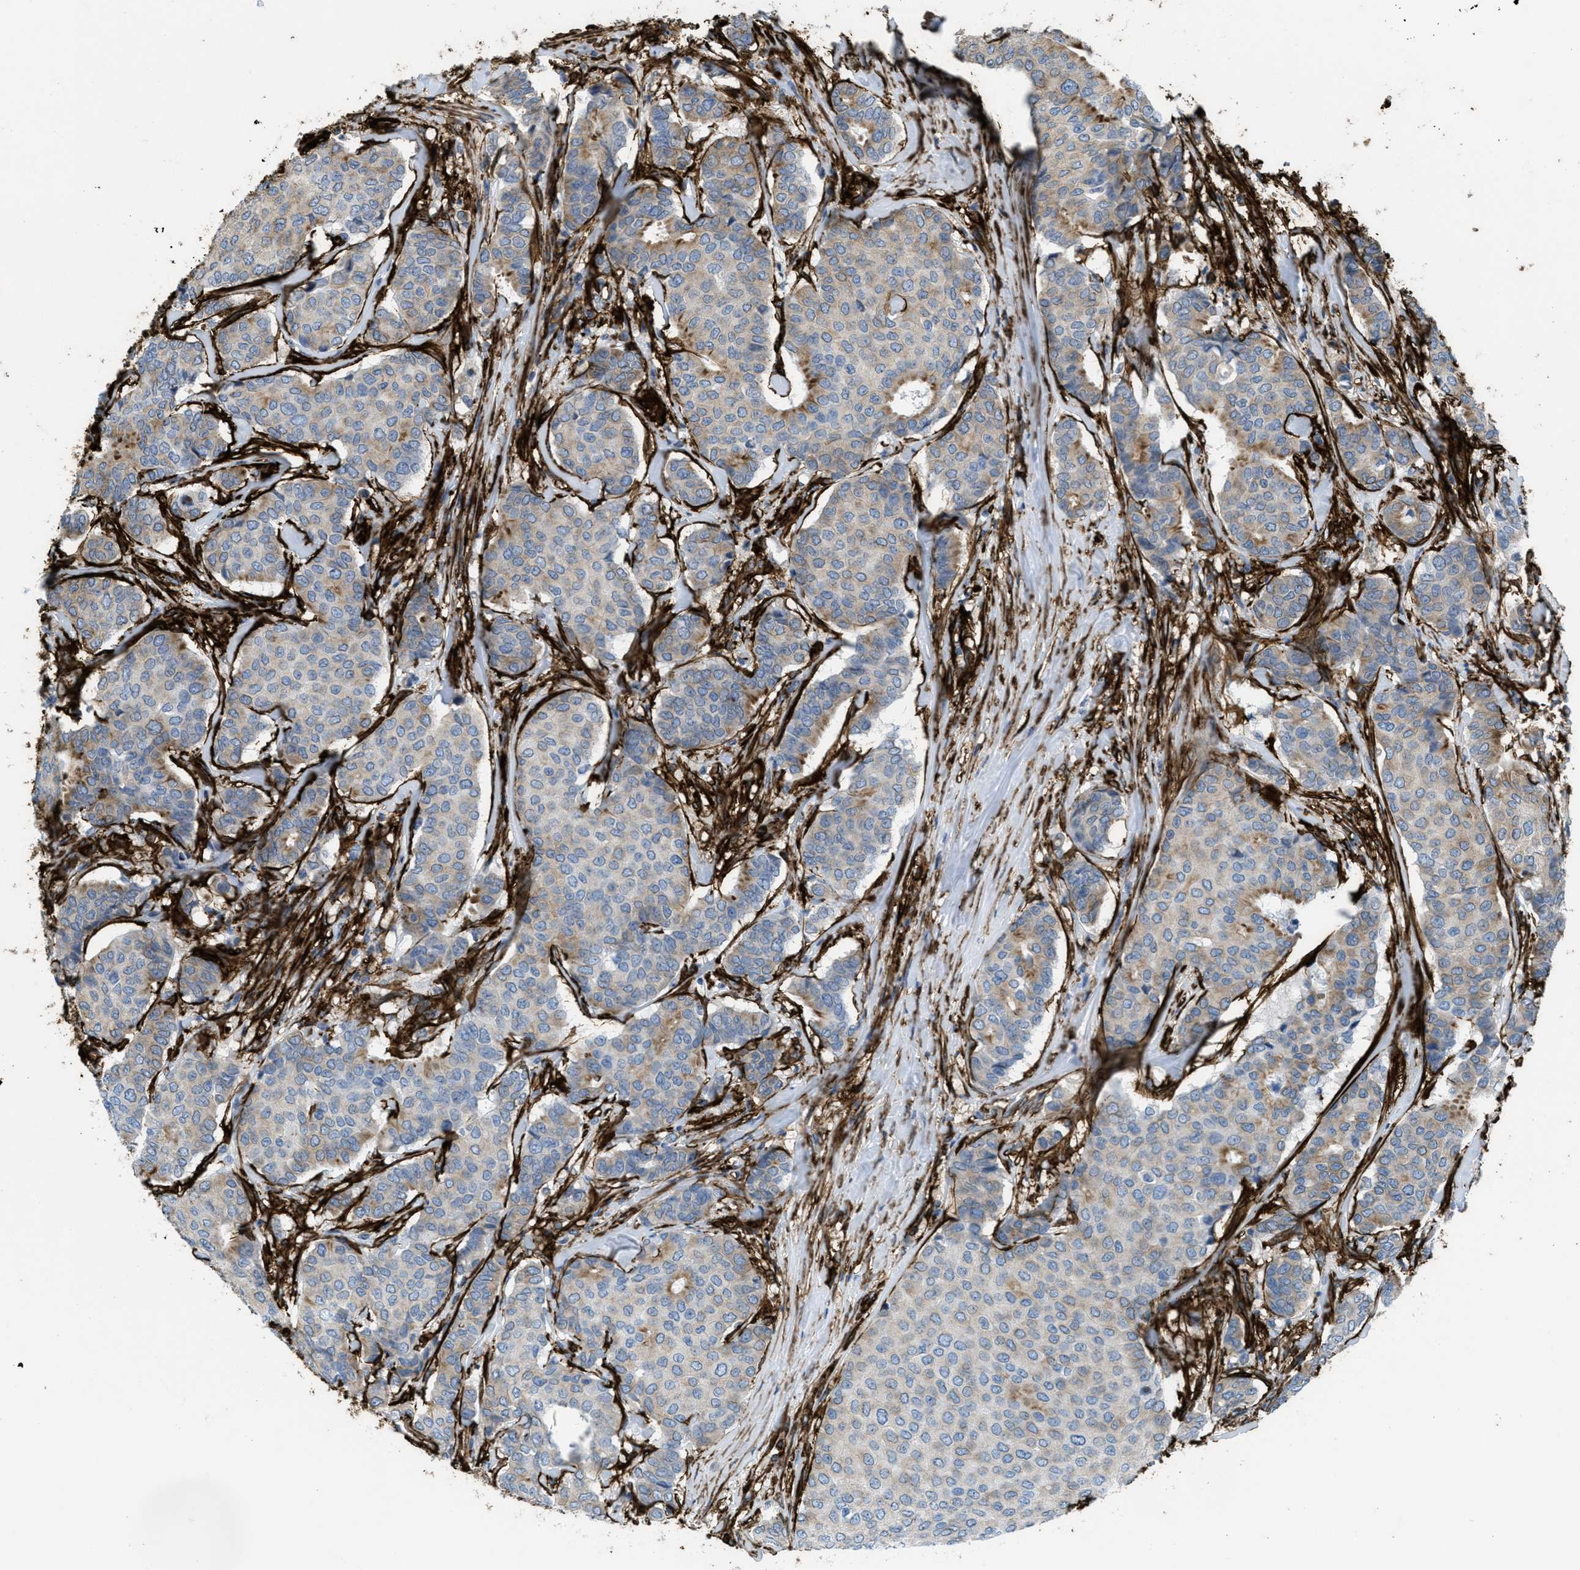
{"staining": {"intensity": "weak", "quantity": "25%-75%", "location": "cytoplasmic/membranous"}, "tissue": "breast cancer", "cell_type": "Tumor cells", "image_type": "cancer", "snomed": [{"axis": "morphology", "description": "Duct carcinoma"}, {"axis": "topography", "description": "Breast"}], "caption": "An immunohistochemistry (IHC) micrograph of neoplastic tissue is shown. Protein staining in brown highlights weak cytoplasmic/membranous positivity in breast cancer (invasive ductal carcinoma) within tumor cells. Using DAB (3,3'-diaminobenzidine) (brown) and hematoxylin (blue) stains, captured at high magnification using brightfield microscopy.", "gene": "CALD1", "patient": {"sex": "female", "age": 75}}